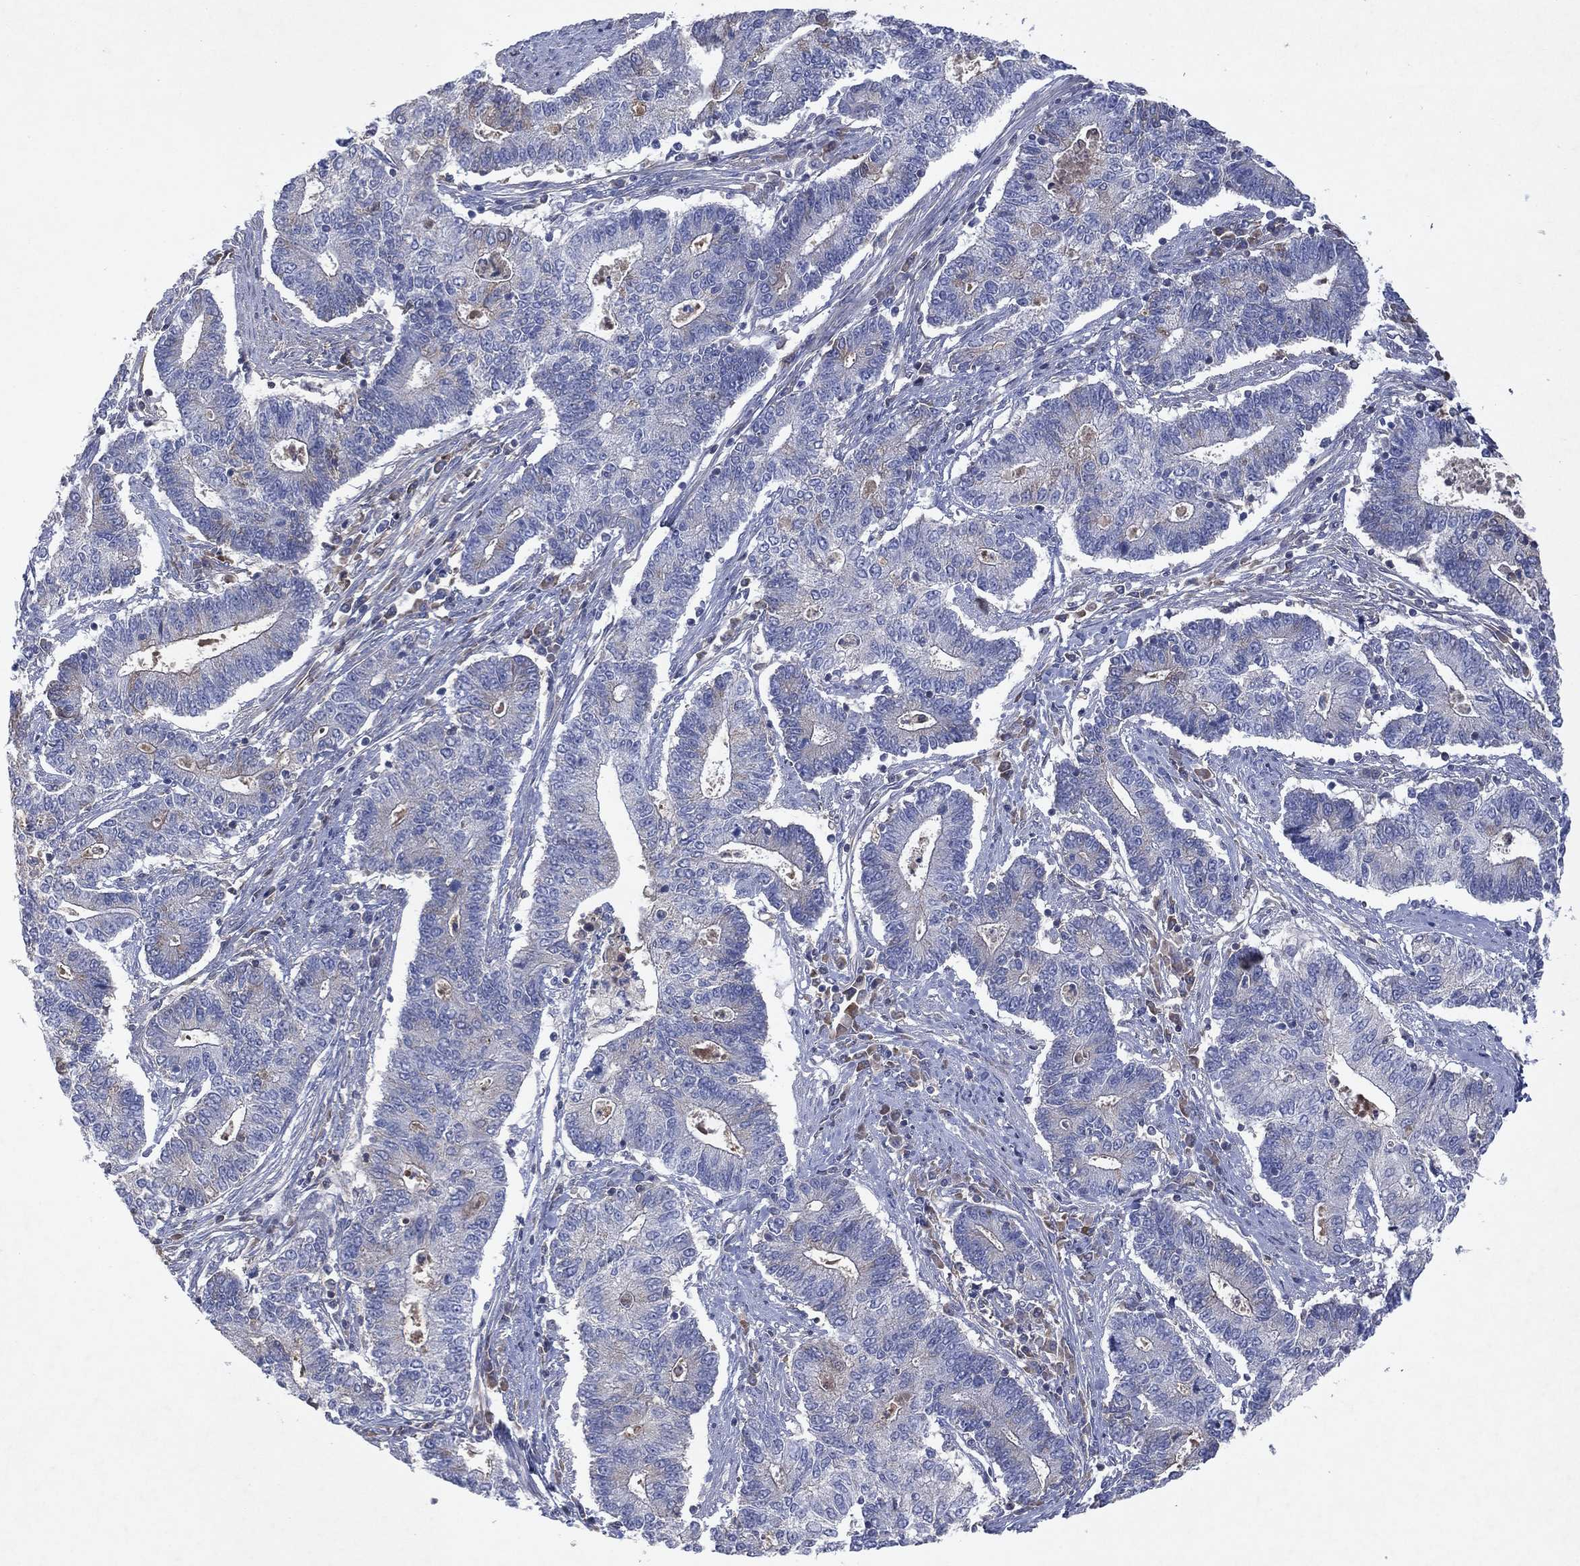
{"staining": {"intensity": "negative", "quantity": "none", "location": "none"}, "tissue": "endometrial cancer", "cell_type": "Tumor cells", "image_type": "cancer", "snomed": [{"axis": "morphology", "description": "Adenocarcinoma, NOS"}, {"axis": "topography", "description": "Uterus"}, {"axis": "topography", "description": "Endometrium"}], "caption": "A photomicrograph of human endometrial cancer (adenocarcinoma) is negative for staining in tumor cells. The staining is performed using DAB (3,3'-diaminobenzidine) brown chromogen with nuclei counter-stained in using hematoxylin.", "gene": "FLI1", "patient": {"sex": "female", "age": 54}}